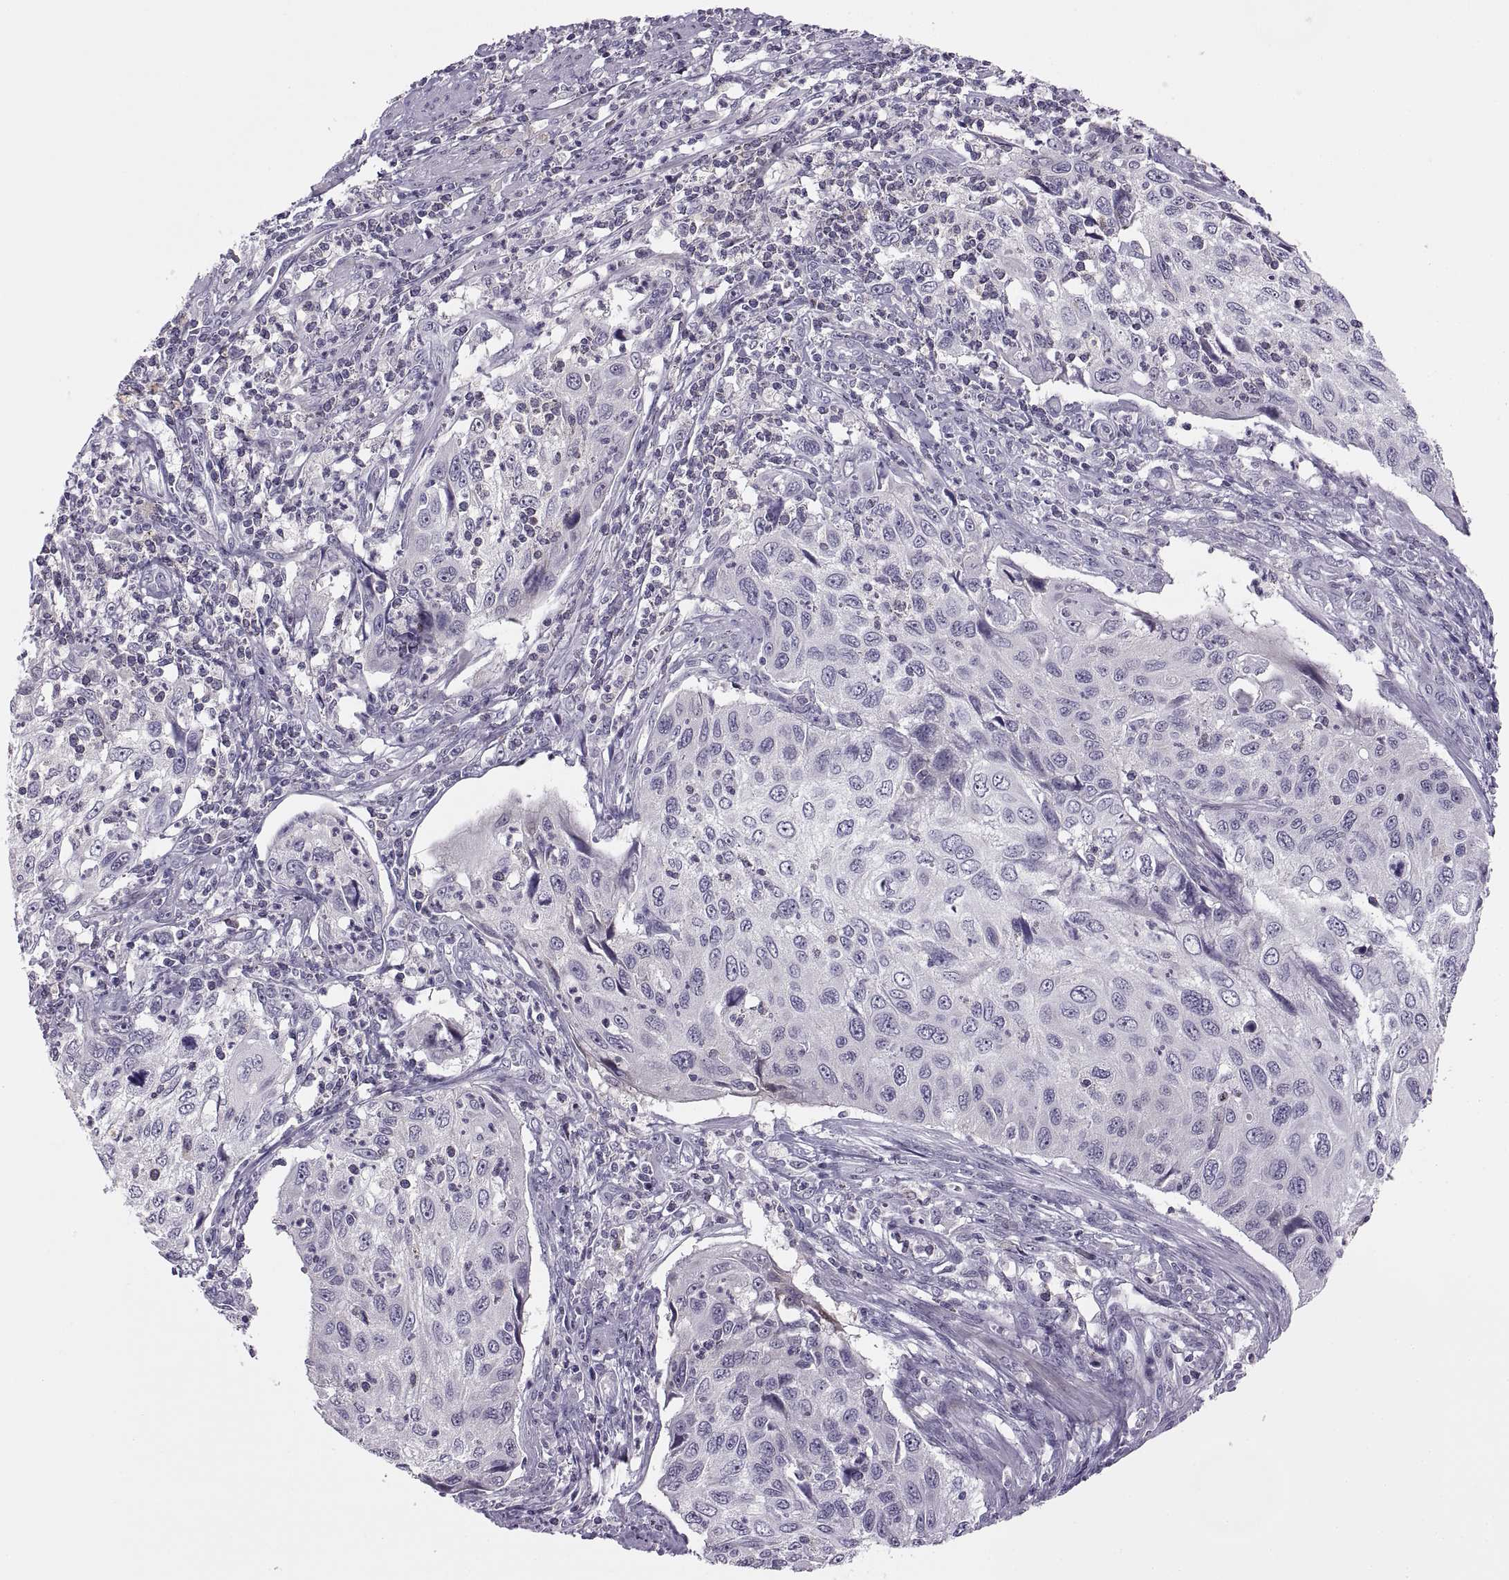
{"staining": {"intensity": "negative", "quantity": "none", "location": "none"}, "tissue": "cervical cancer", "cell_type": "Tumor cells", "image_type": "cancer", "snomed": [{"axis": "morphology", "description": "Squamous cell carcinoma, NOS"}, {"axis": "topography", "description": "Cervix"}], "caption": "Immunohistochemistry micrograph of cervical cancer stained for a protein (brown), which shows no expression in tumor cells.", "gene": "CHCT1", "patient": {"sex": "female", "age": 70}}